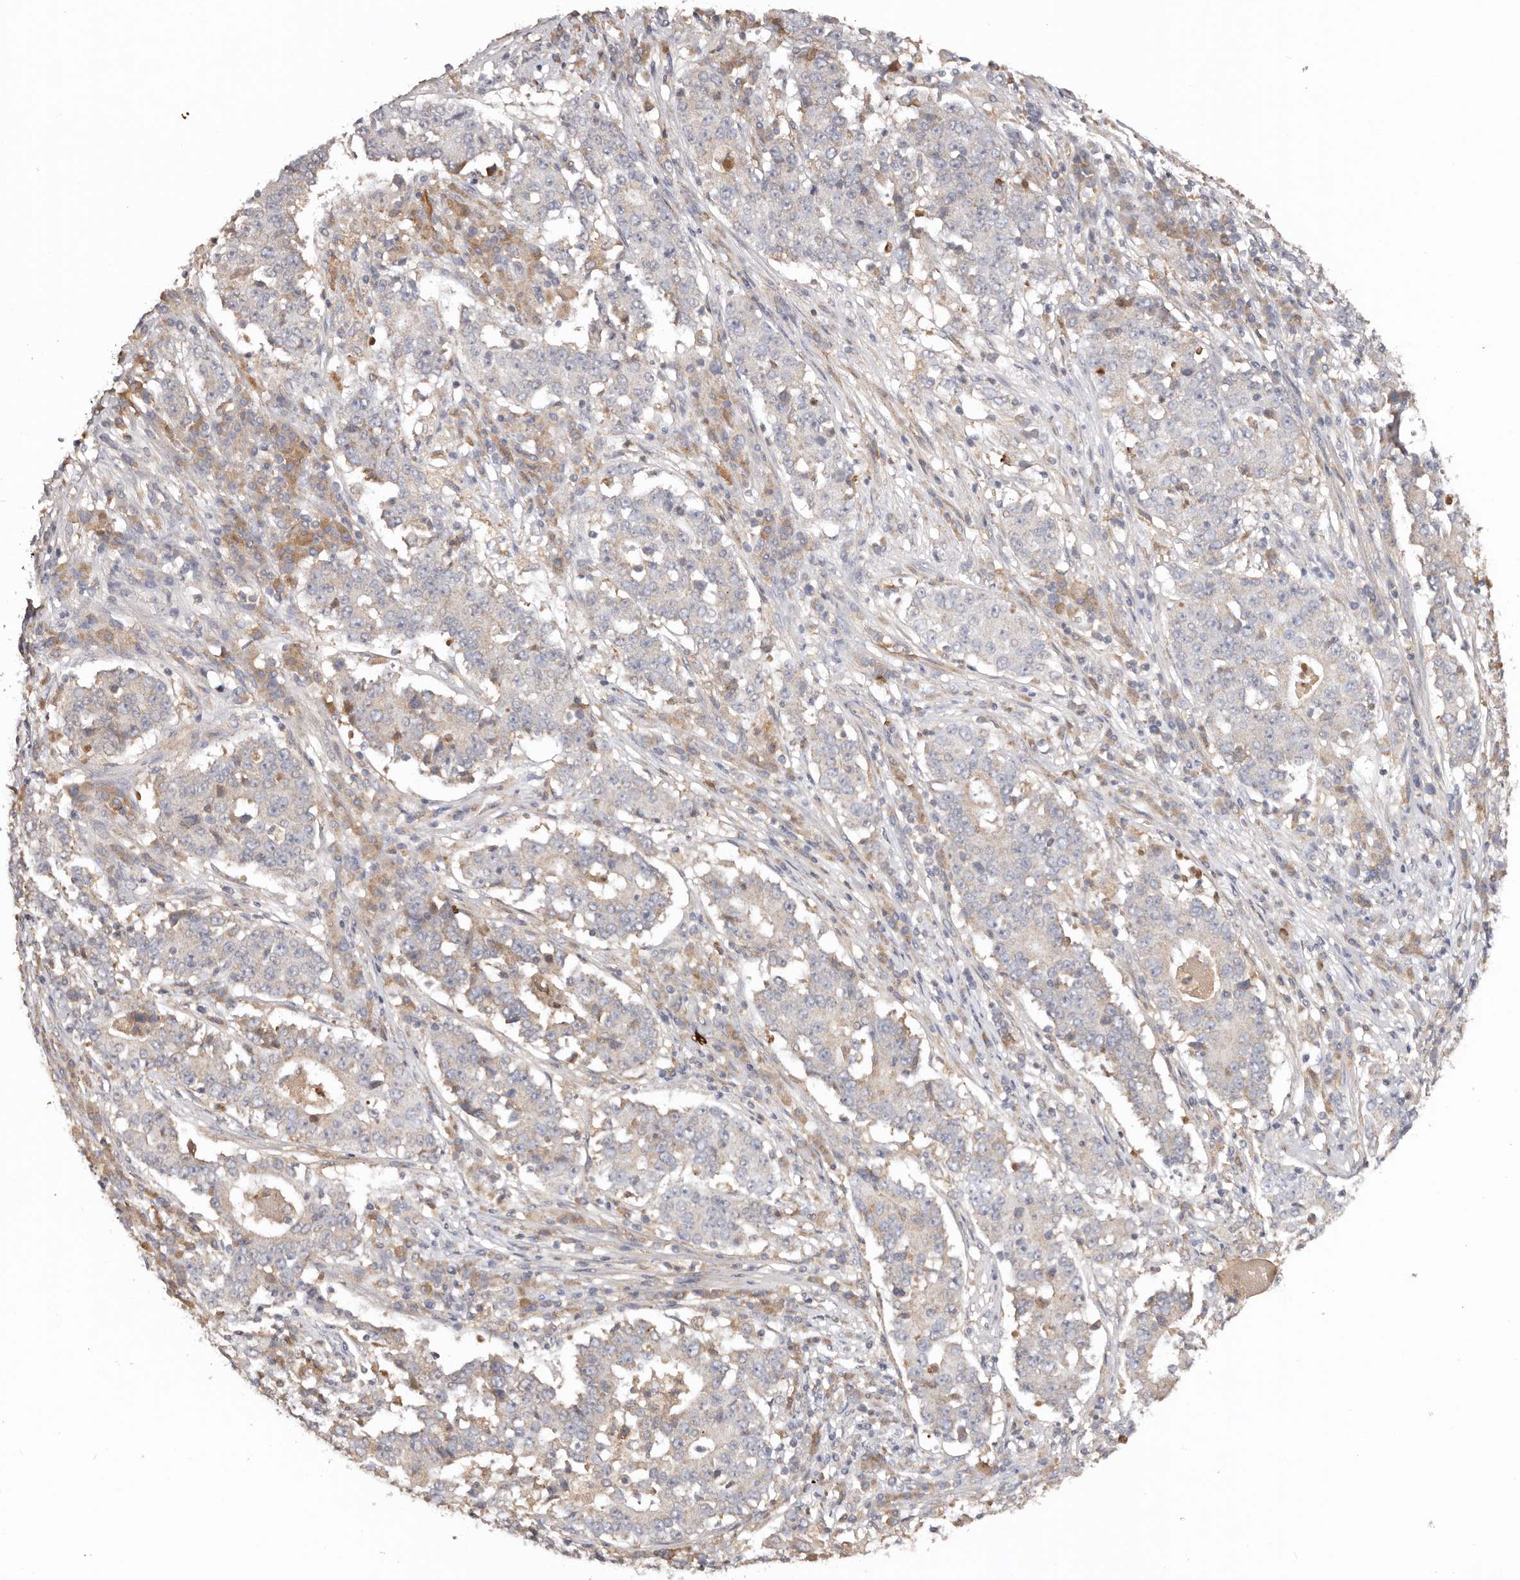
{"staining": {"intensity": "negative", "quantity": "none", "location": "none"}, "tissue": "stomach cancer", "cell_type": "Tumor cells", "image_type": "cancer", "snomed": [{"axis": "morphology", "description": "Adenocarcinoma, NOS"}, {"axis": "topography", "description": "Stomach"}], "caption": "A micrograph of stomach cancer (adenocarcinoma) stained for a protein reveals no brown staining in tumor cells. (IHC, brightfield microscopy, high magnification).", "gene": "PKIB", "patient": {"sex": "male", "age": 59}}